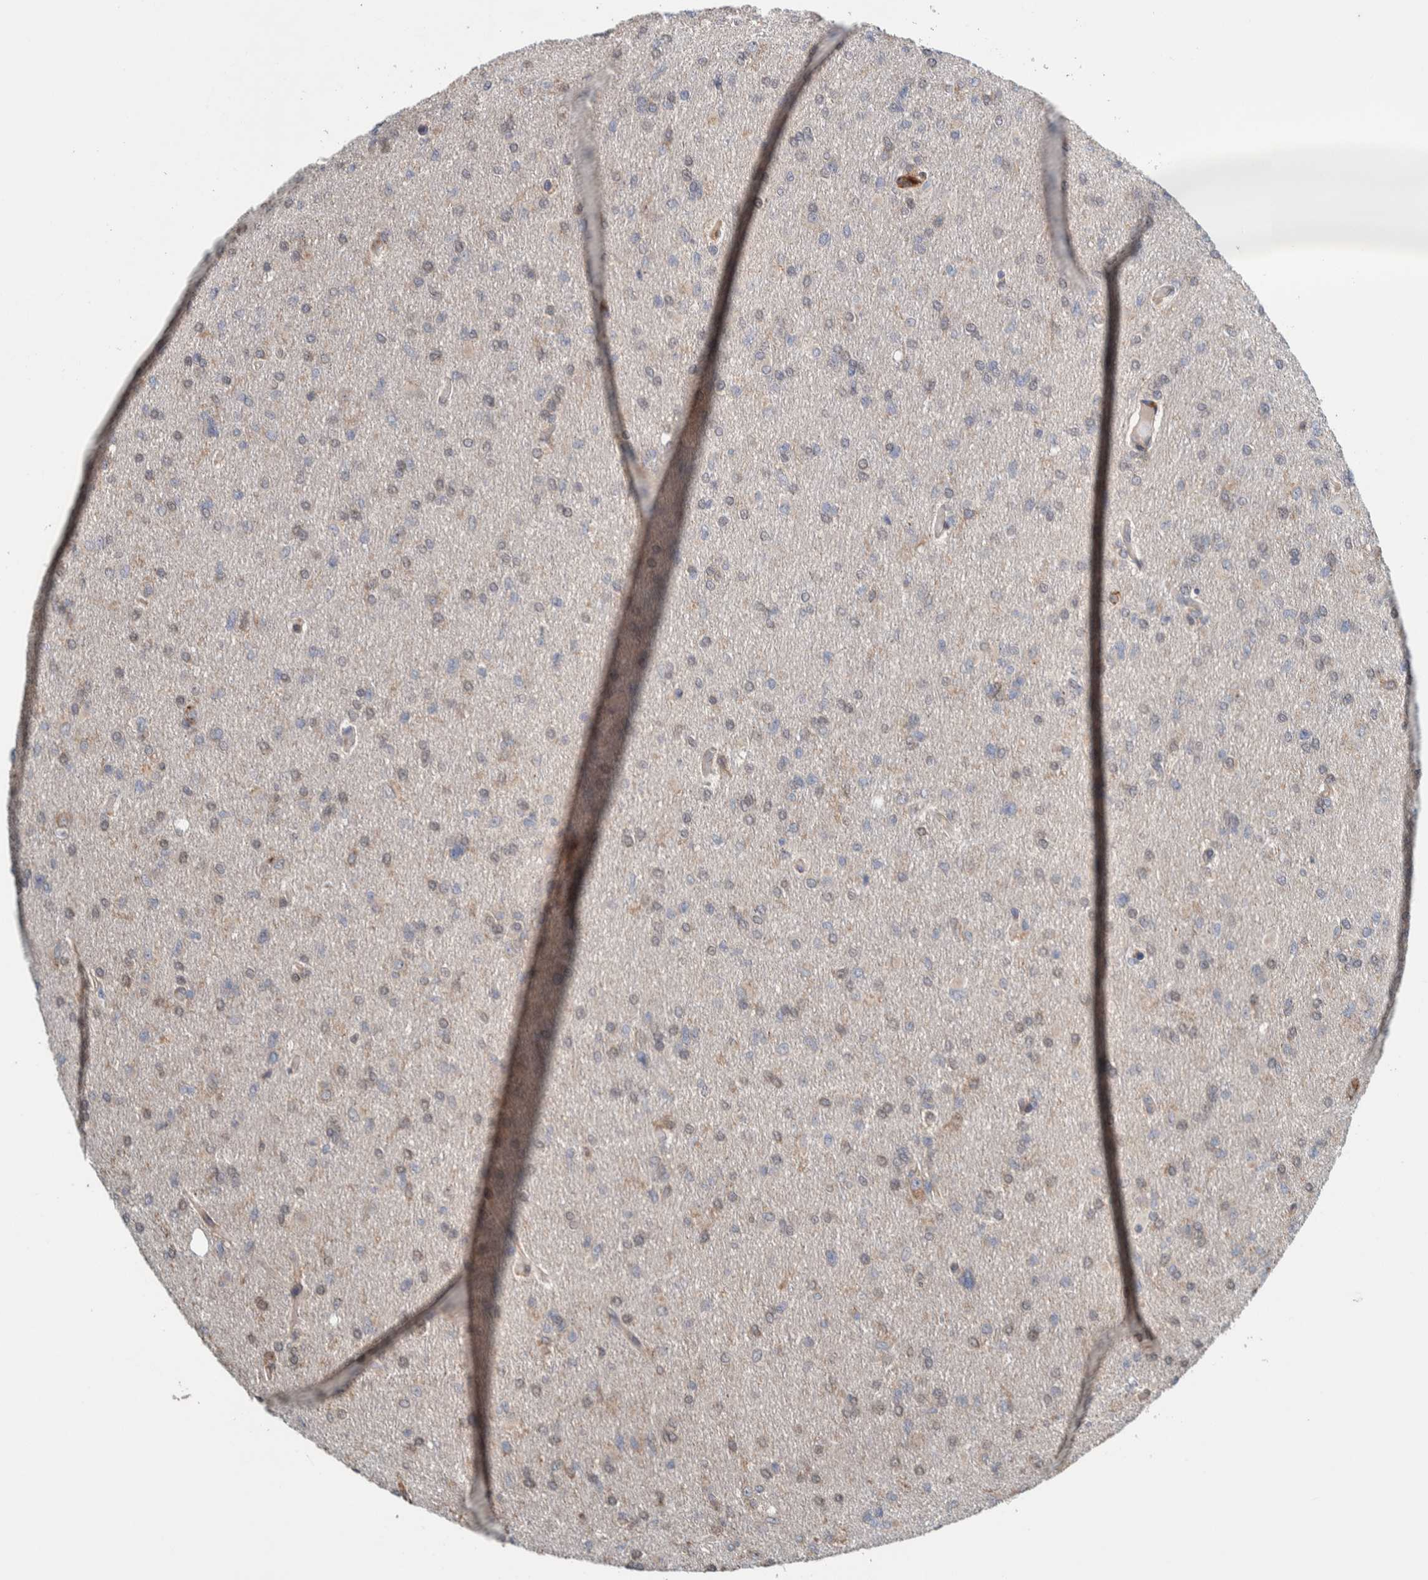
{"staining": {"intensity": "weak", "quantity": "<25%", "location": "cytoplasmic/membranous"}, "tissue": "glioma", "cell_type": "Tumor cells", "image_type": "cancer", "snomed": [{"axis": "morphology", "description": "Glioma, malignant, High grade"}, {"axis": "topography", "description": "Cerebral cortex"}], "caption": "Human glioma stained for a protein using immunohistochemistry displays no positivity in tumor cells.", "gene": "PLA2G3", "patient": {"sex": "female", "age": 36}}